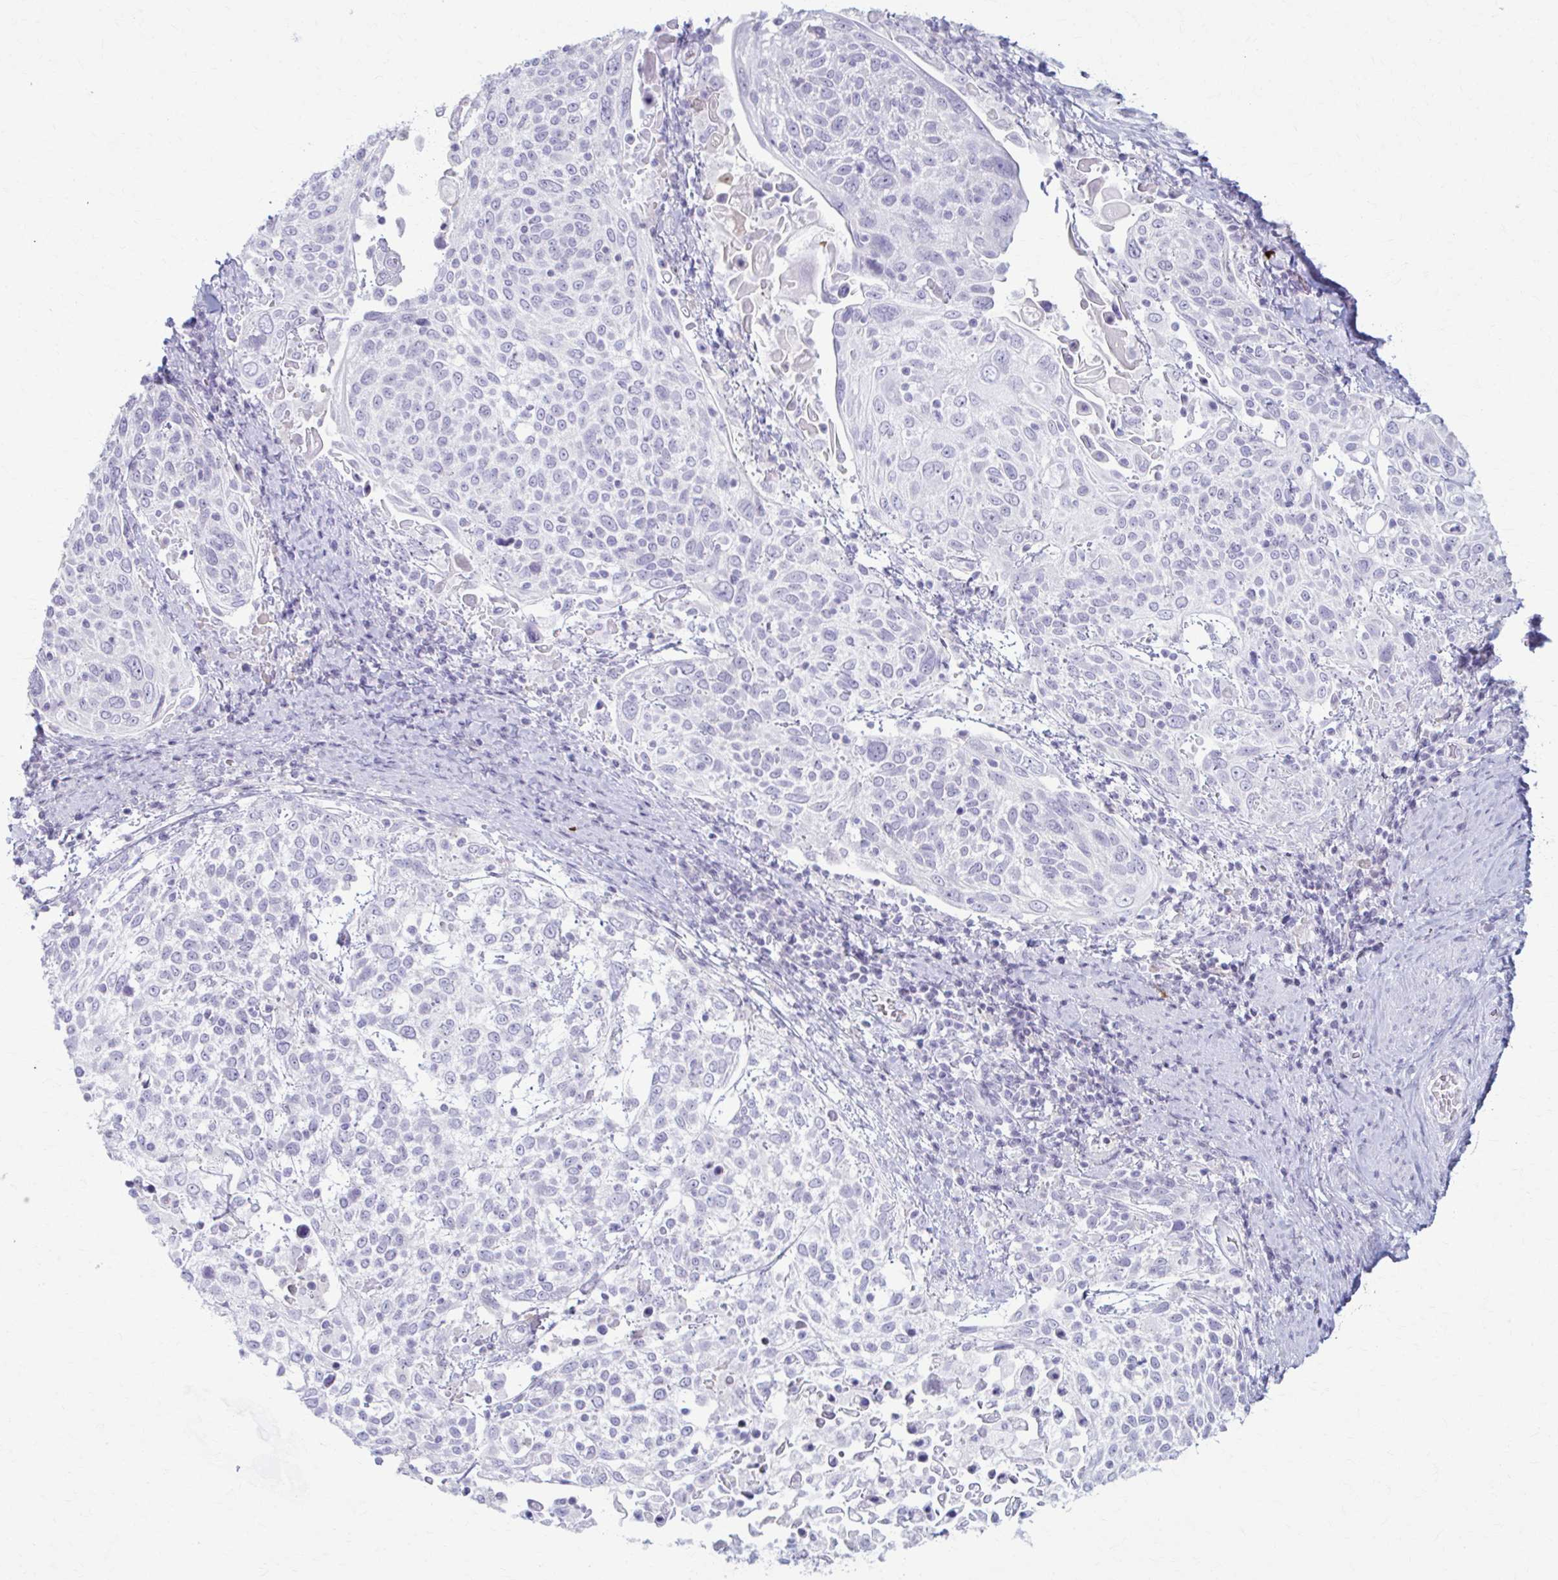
{"staining": {"intensity": "negative", "quantity": "none", "location": "none"}, "tissue": "cervical cancer", "cell_type": "Tumor cells", "image_type": "cancer", "snomed": [{"axis": "morphology", "description": "Squamous cell carcinoma, NOS"}, {"axis": "topography", "description": "Cervix"}], "caption": "Protein analysis of cervical cancer (squamous cell carcinoma) demonstrates no significant positivity in tumor cells.", "gene": "LDLRAP1", "patient": {"sex": "female", "age": 61}}